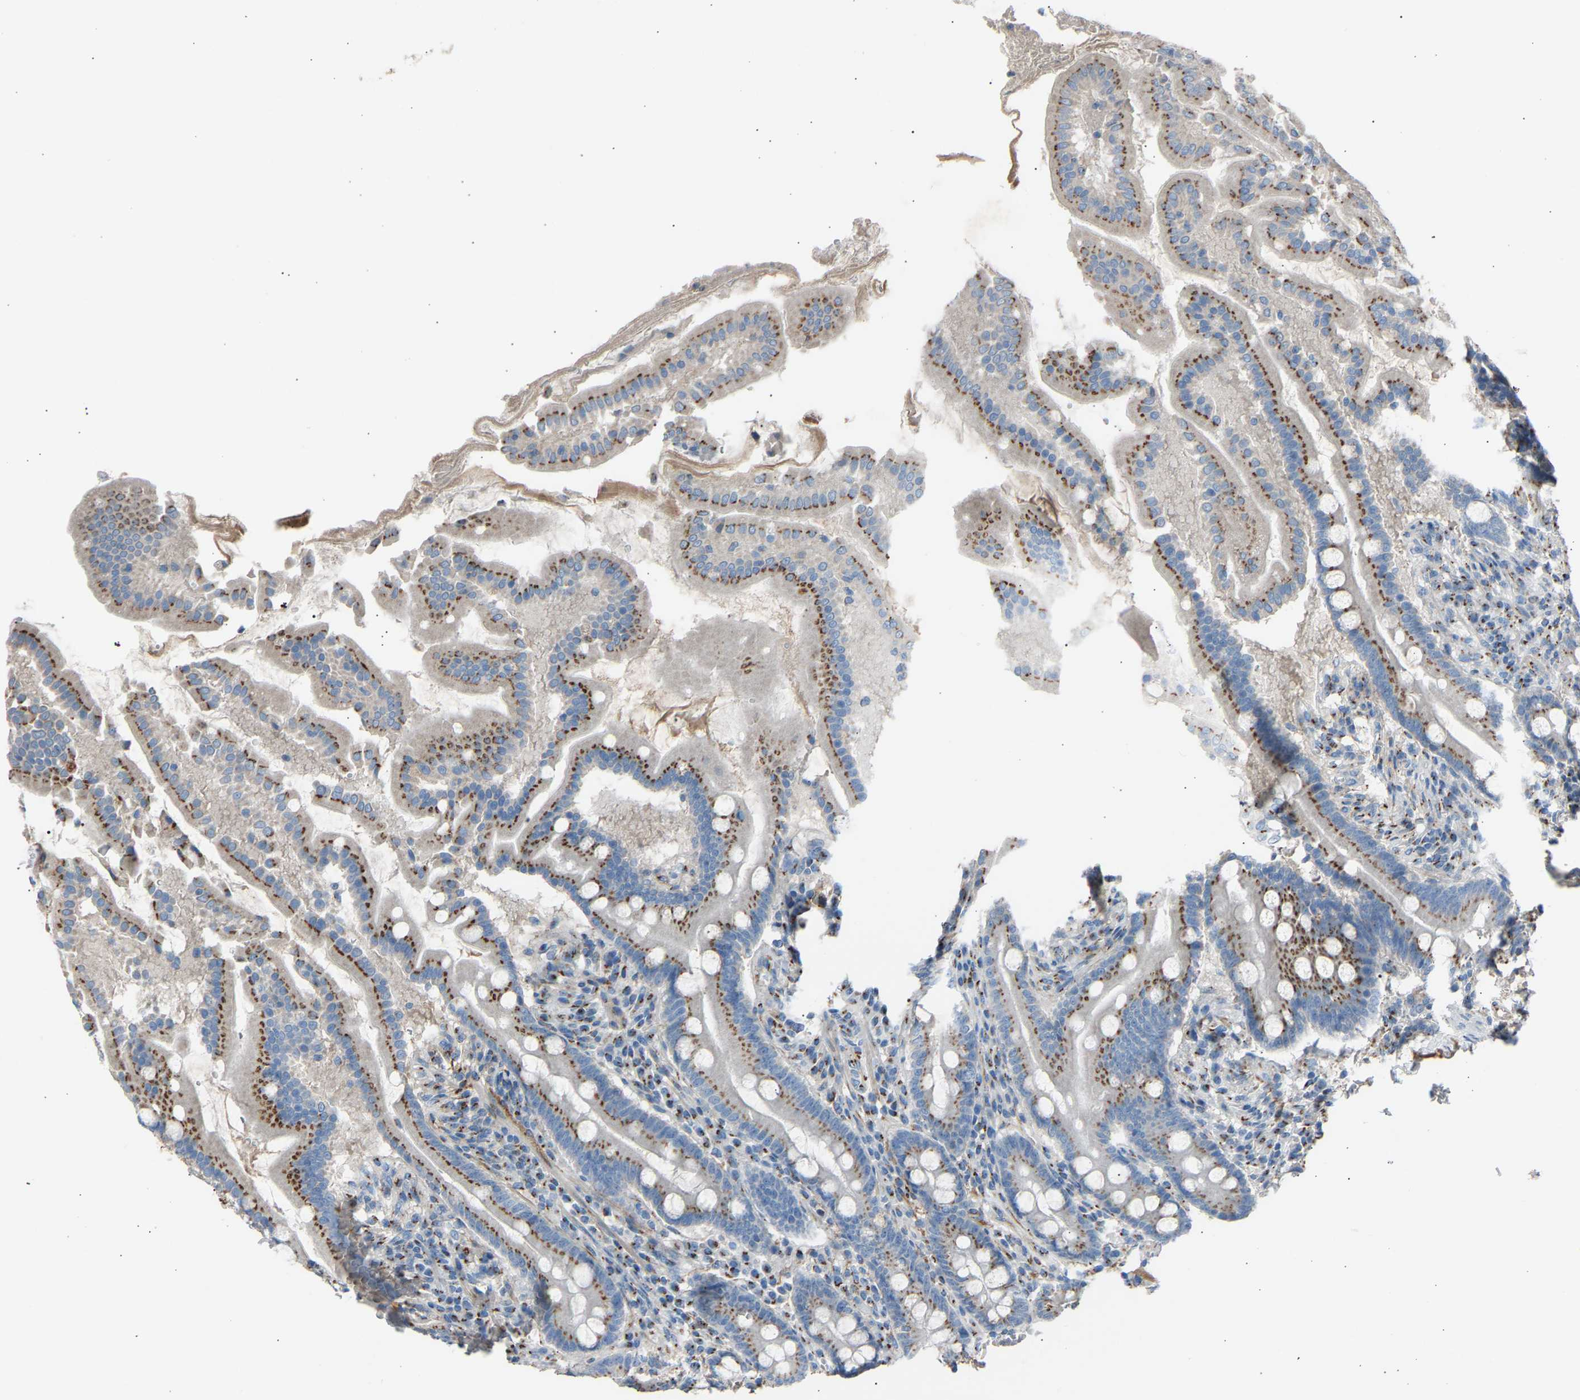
{"staining": {"intensity": "moderate", "quantity": ">75%", "location": "cytoplasmic/membranous"}, "tissue": "duodenum", "cell_type": "Glandular cells", "image_type": "normal", "snomed": [{"axis": "morphology", "description": "Normal tissue, NOS"}, {"axis": "topography", "description": "Duodenum"}], "caption": "Protein expression analysis of normal human duodenum reveals moderate cytoplasmic/membranous positivity in about >75% of glandular cells. Nuclei are stained in blue.", "gene": "CYREN", "patient": {"sex": "male", "age": 50}}